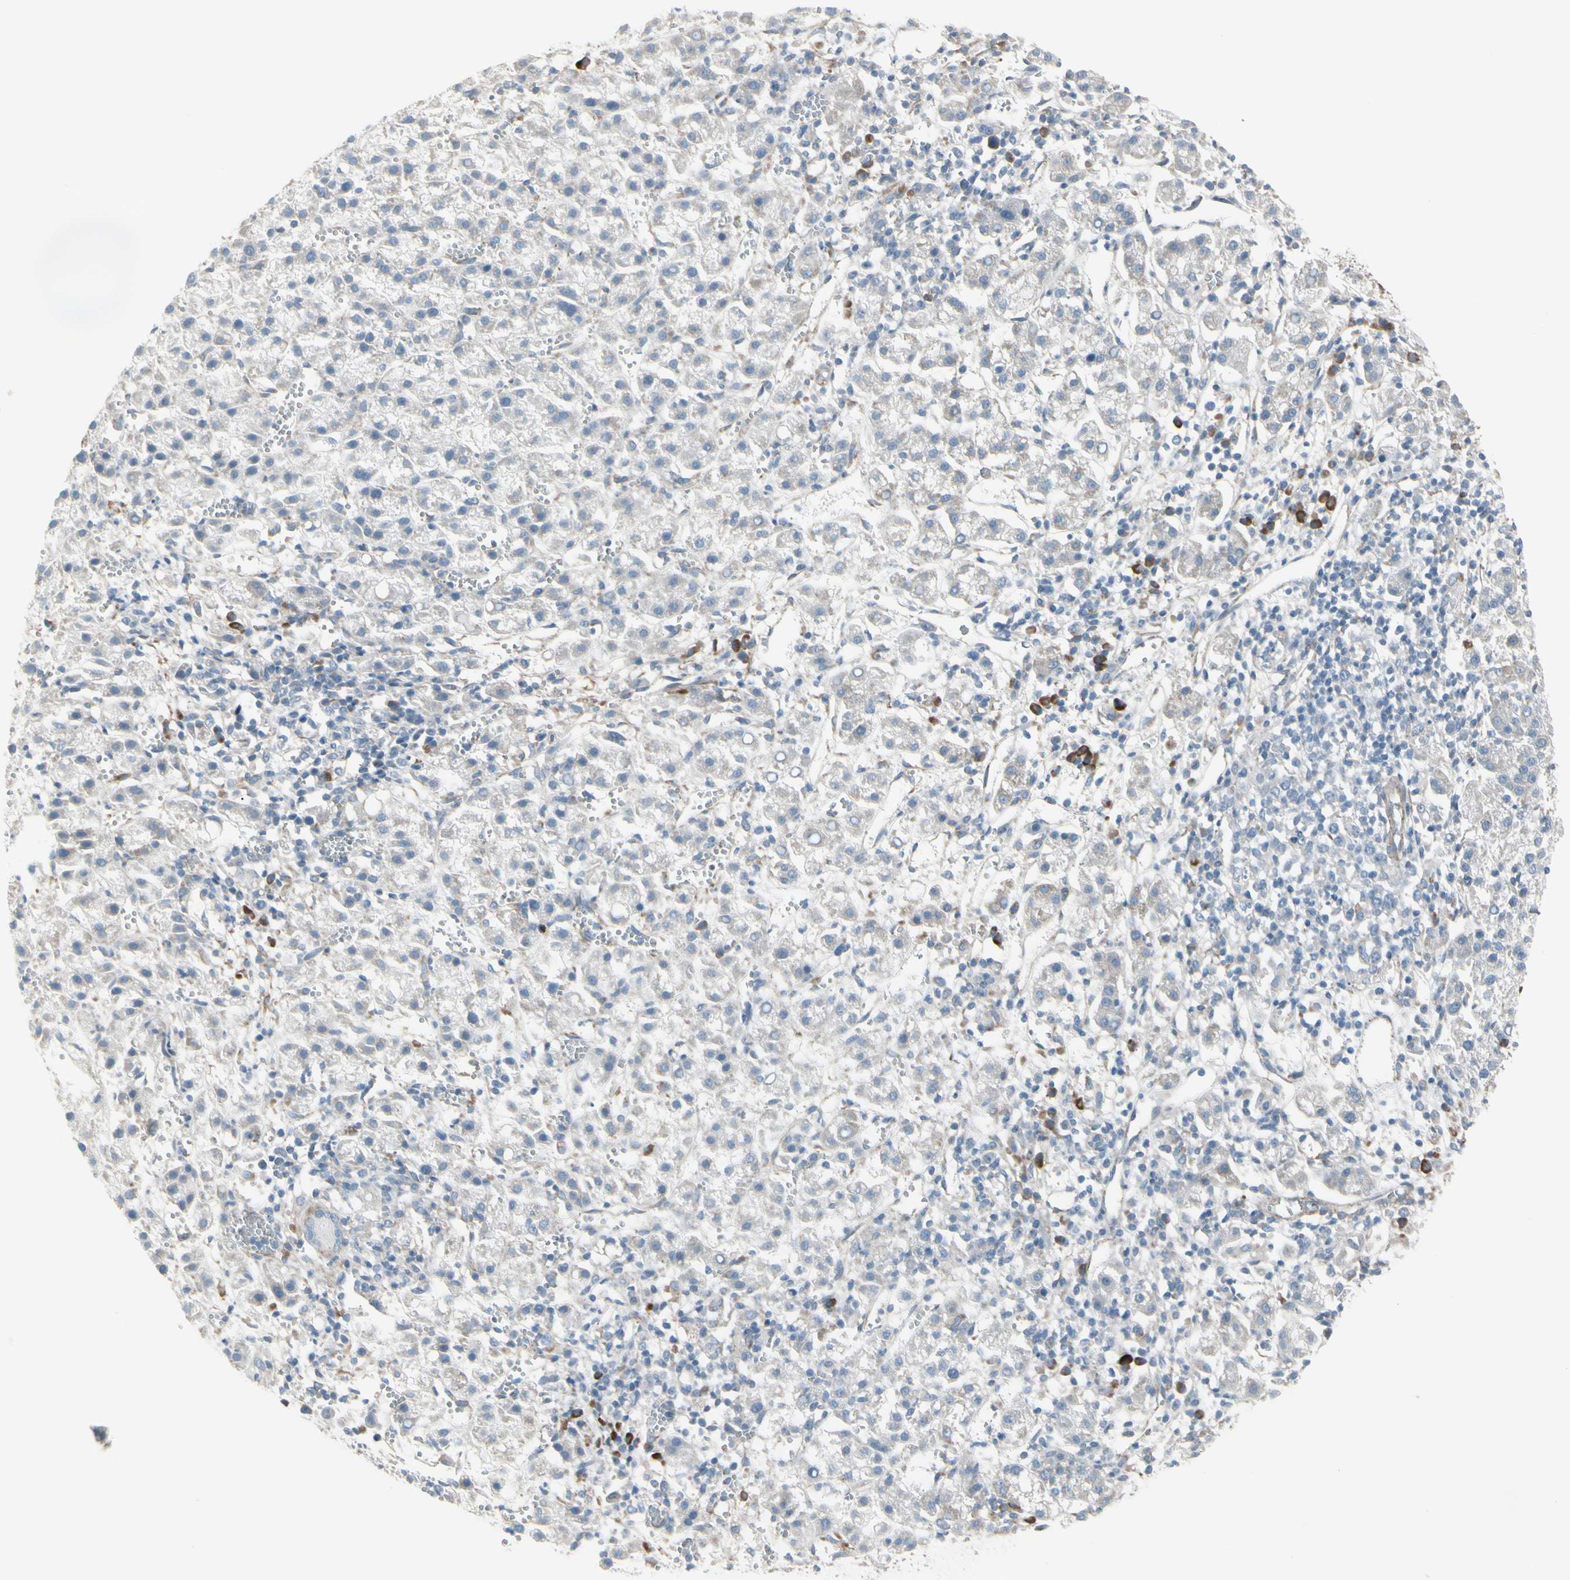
{"staining": {"intensity": "negative", "quantity": "none", "location": "none"}, "tissue": "liver cancer", "cell_type": "Tumor cells", "image_type": "cancer", "snomed": [{"axis": "morphology", "description": "Carcinoma, Hepatocellular, NOS"}, {"axis": "topography", "description": "Liver"}], "caption": "High power microscopy micrograph of an IHC photomicrograph of liver hepatocellular carcinoma, revealing no significant staining in tumor cells.", "gene": "FNDC3A", "patient": {"sex": "female", "age": 58}}